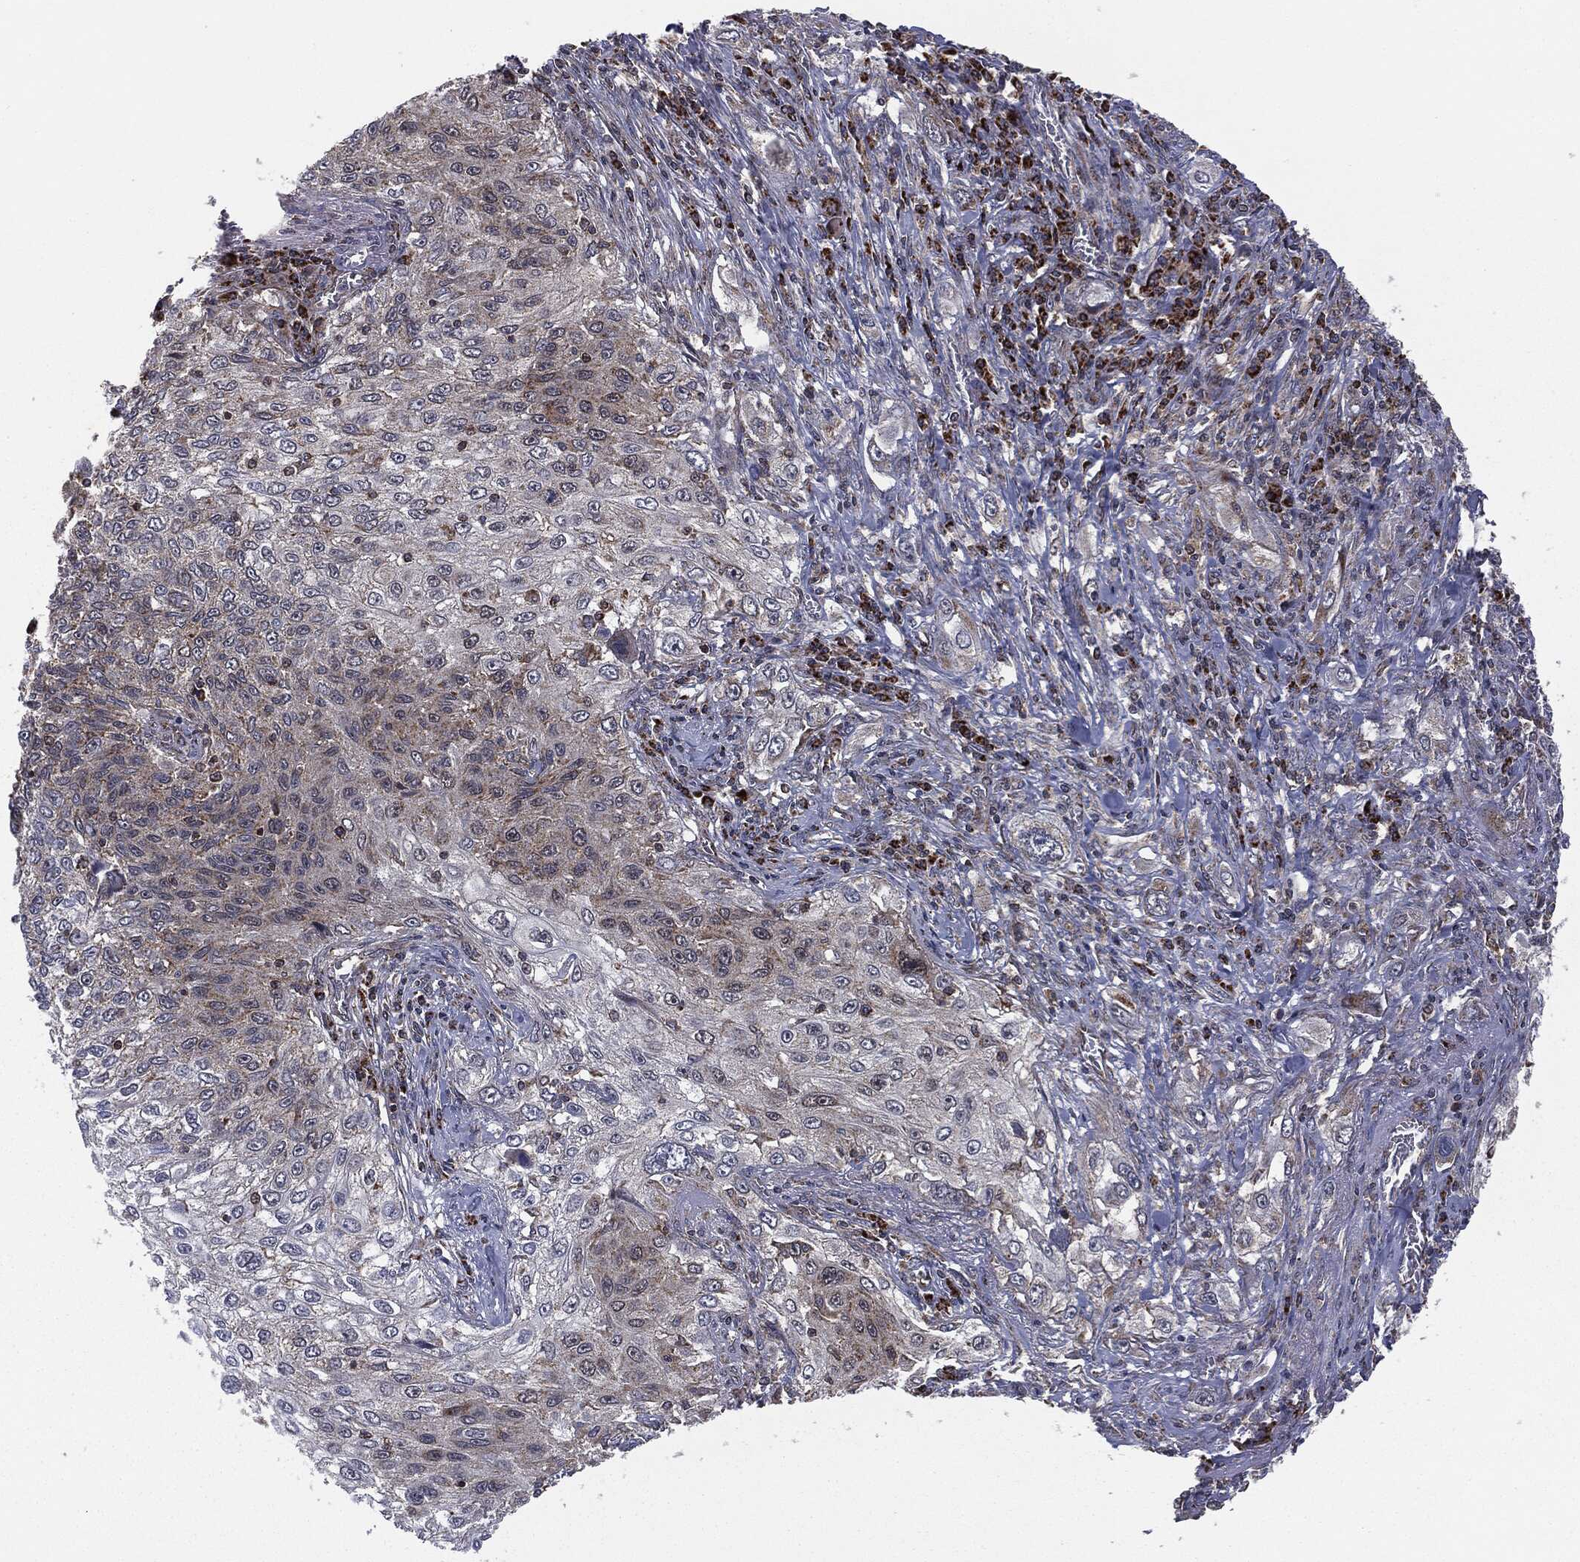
{"staining": {"intensity": "negative", "quantity": "none", "location": "none"}, "tissue": "lung cancer", "cell_type": "Tumor cells", "image_type": "cancer", "snomed": [{"axis": "morphology", "description": "Squamous cell carcinoma, NOS"}, {"axis": "topography", "description": "Lung"}], "caption": "There is no significant positivity in tumor cells of squamous cell carcinoma (lung).", "gene": "MTOR", "patient": {"sex": "female", "age": 69}}